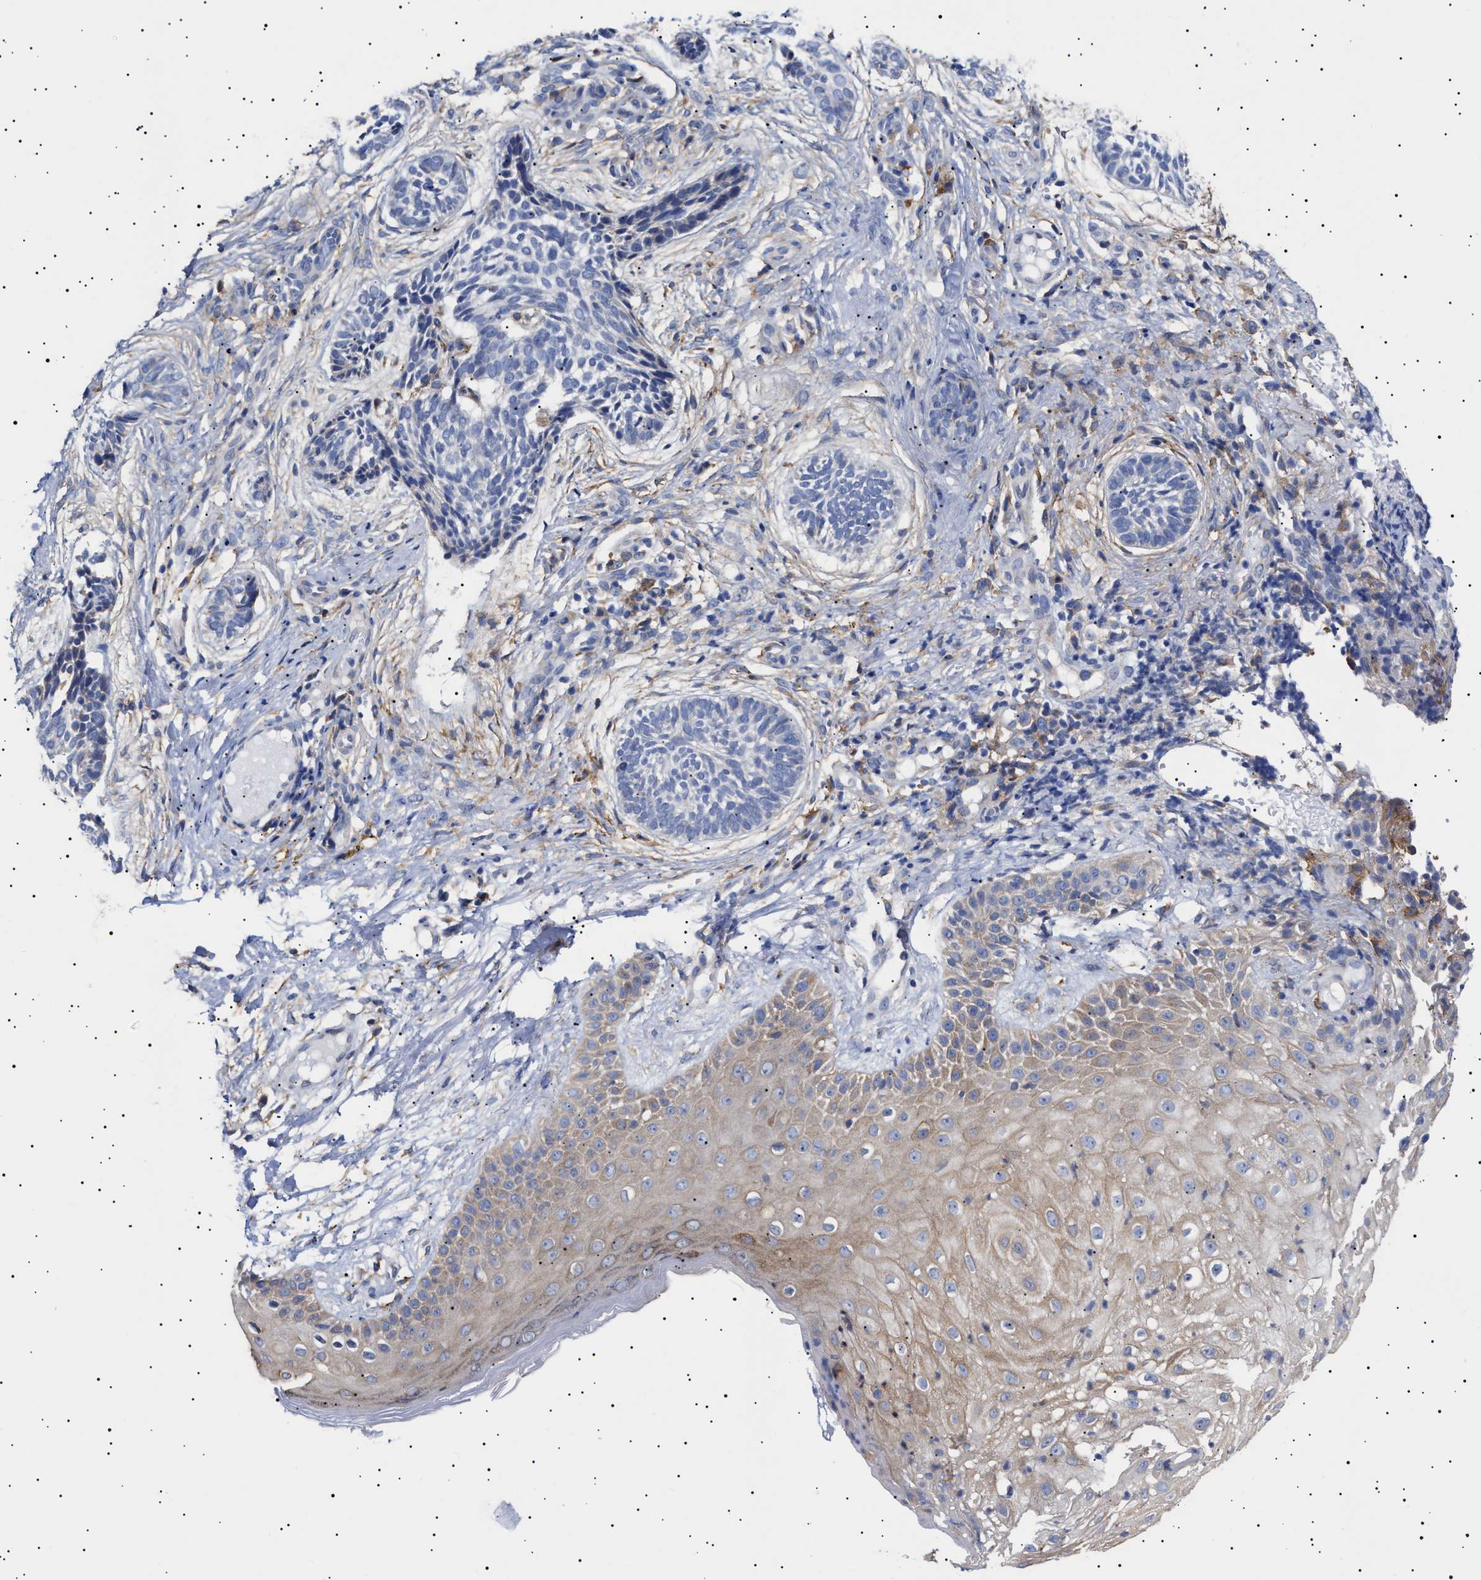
{"staining": {"intensity": "negative", "quantity": "none", "location": "none"}, "tissue": "skin cancer", "cell_type": "Tumor cells", "image_type": "cancer", "snomed": [{"axis": "morphology", "description": "Normal tissue, NOS"}, {"axis": "morphology", "description": "Basal cell carcinoma"}, {"axis": "topography", "description": "Skin"}], "caption": "A photomicrograph of skin cancer stained for a protein exhibits no brown staining in tumor cells.", "gene": "ERCC6L2", "patient": {"sex": "male", "age": 63}}